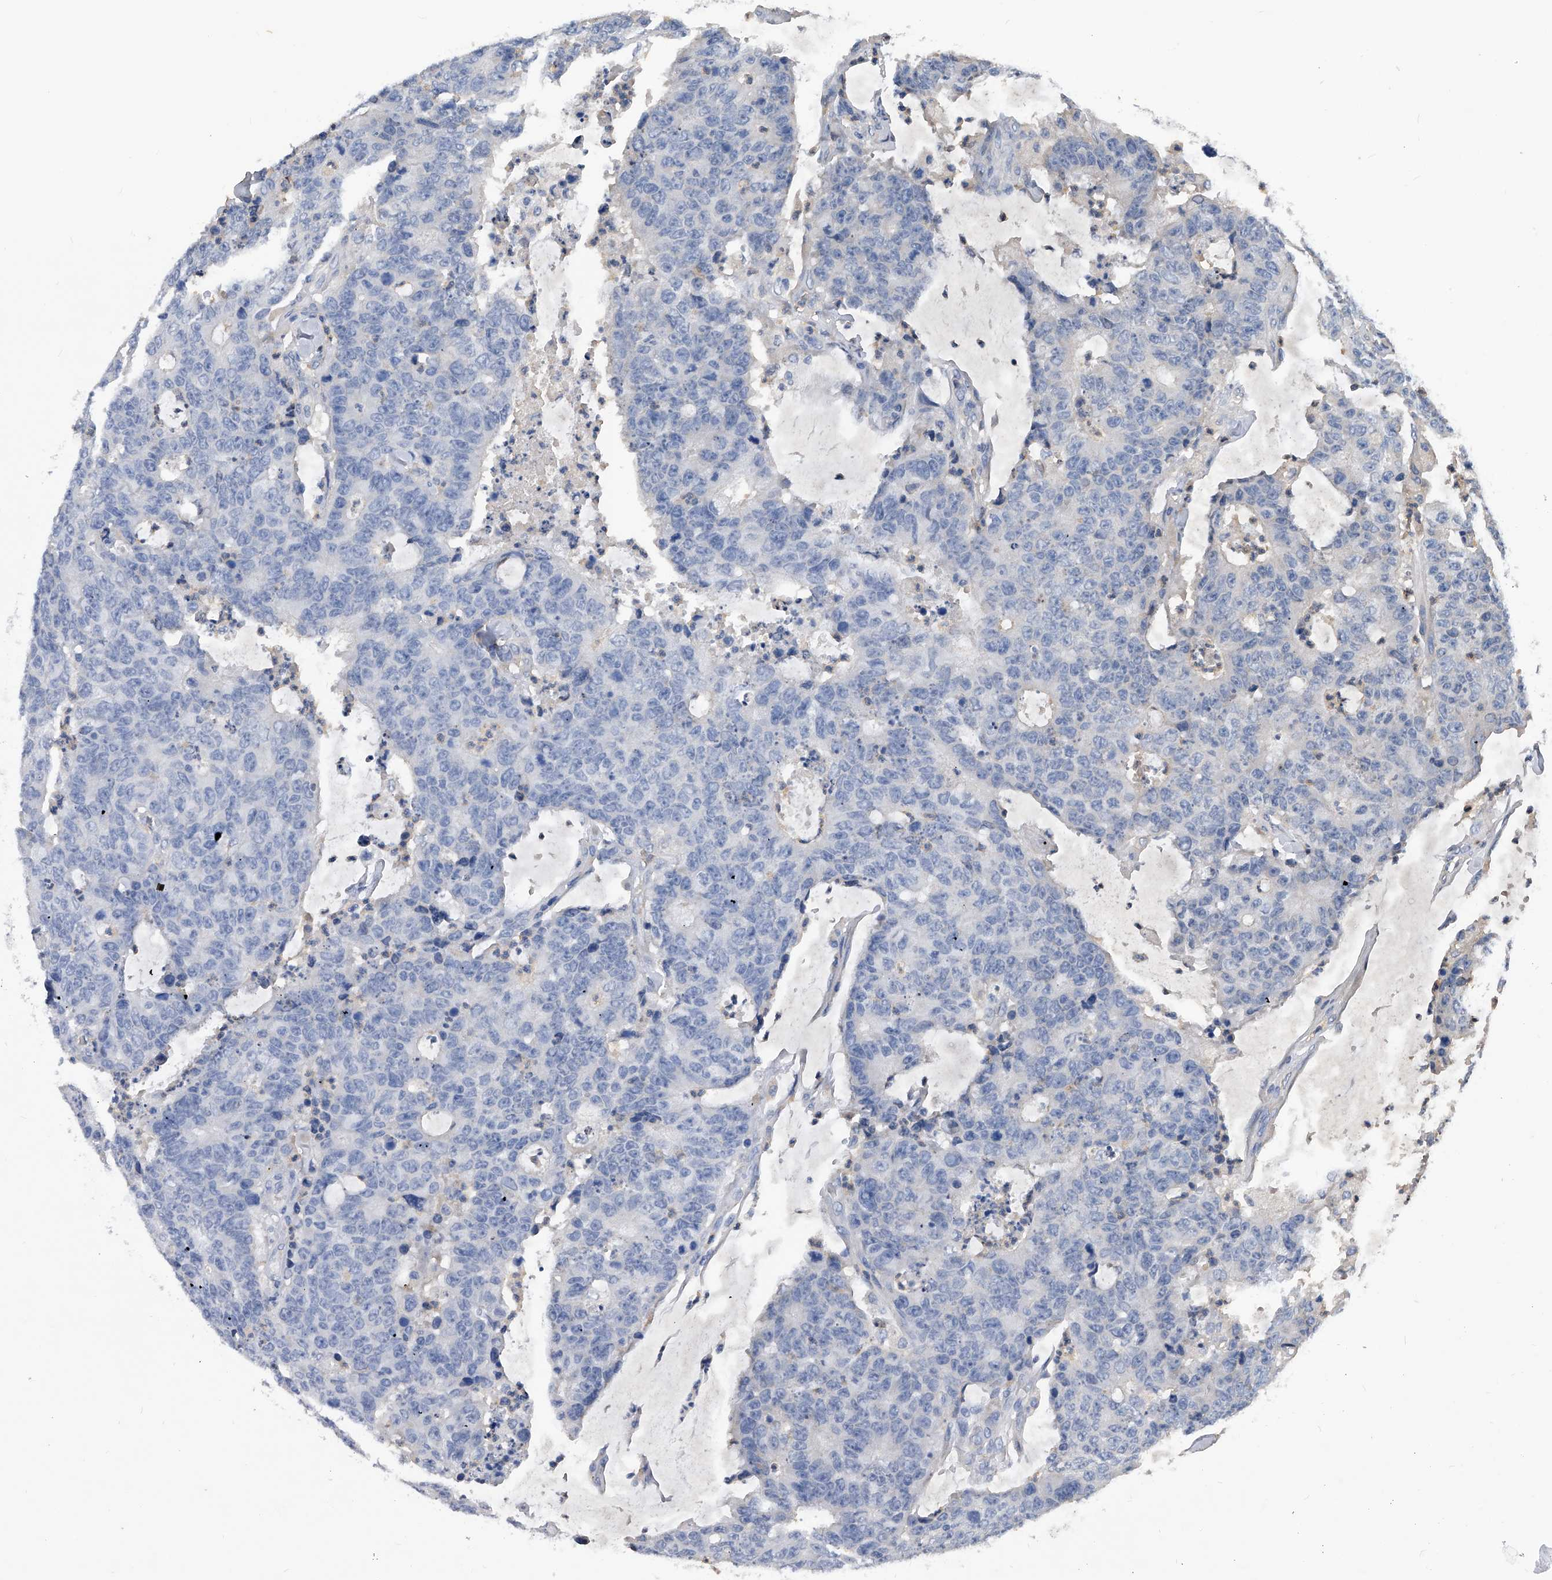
{"staining": {"intensity": "negative", "quantity": "none", "location": "none"}, "tissue": "colorectal cancer", "cell_type": "Tumor cells", "image_type": "cancer", "snomed": [{"axis": "morphology", "description": "Adenocarcinoma, NOS"}, {"axis": "topography", "description": "Colon"}], "caption": "Immunohistochemical staining of human adenocarcinoma (colorectal) displays no significant staining in tumor cells.", "gene": "HOMER3", "patient": {"sex": "female", "age": 86}}